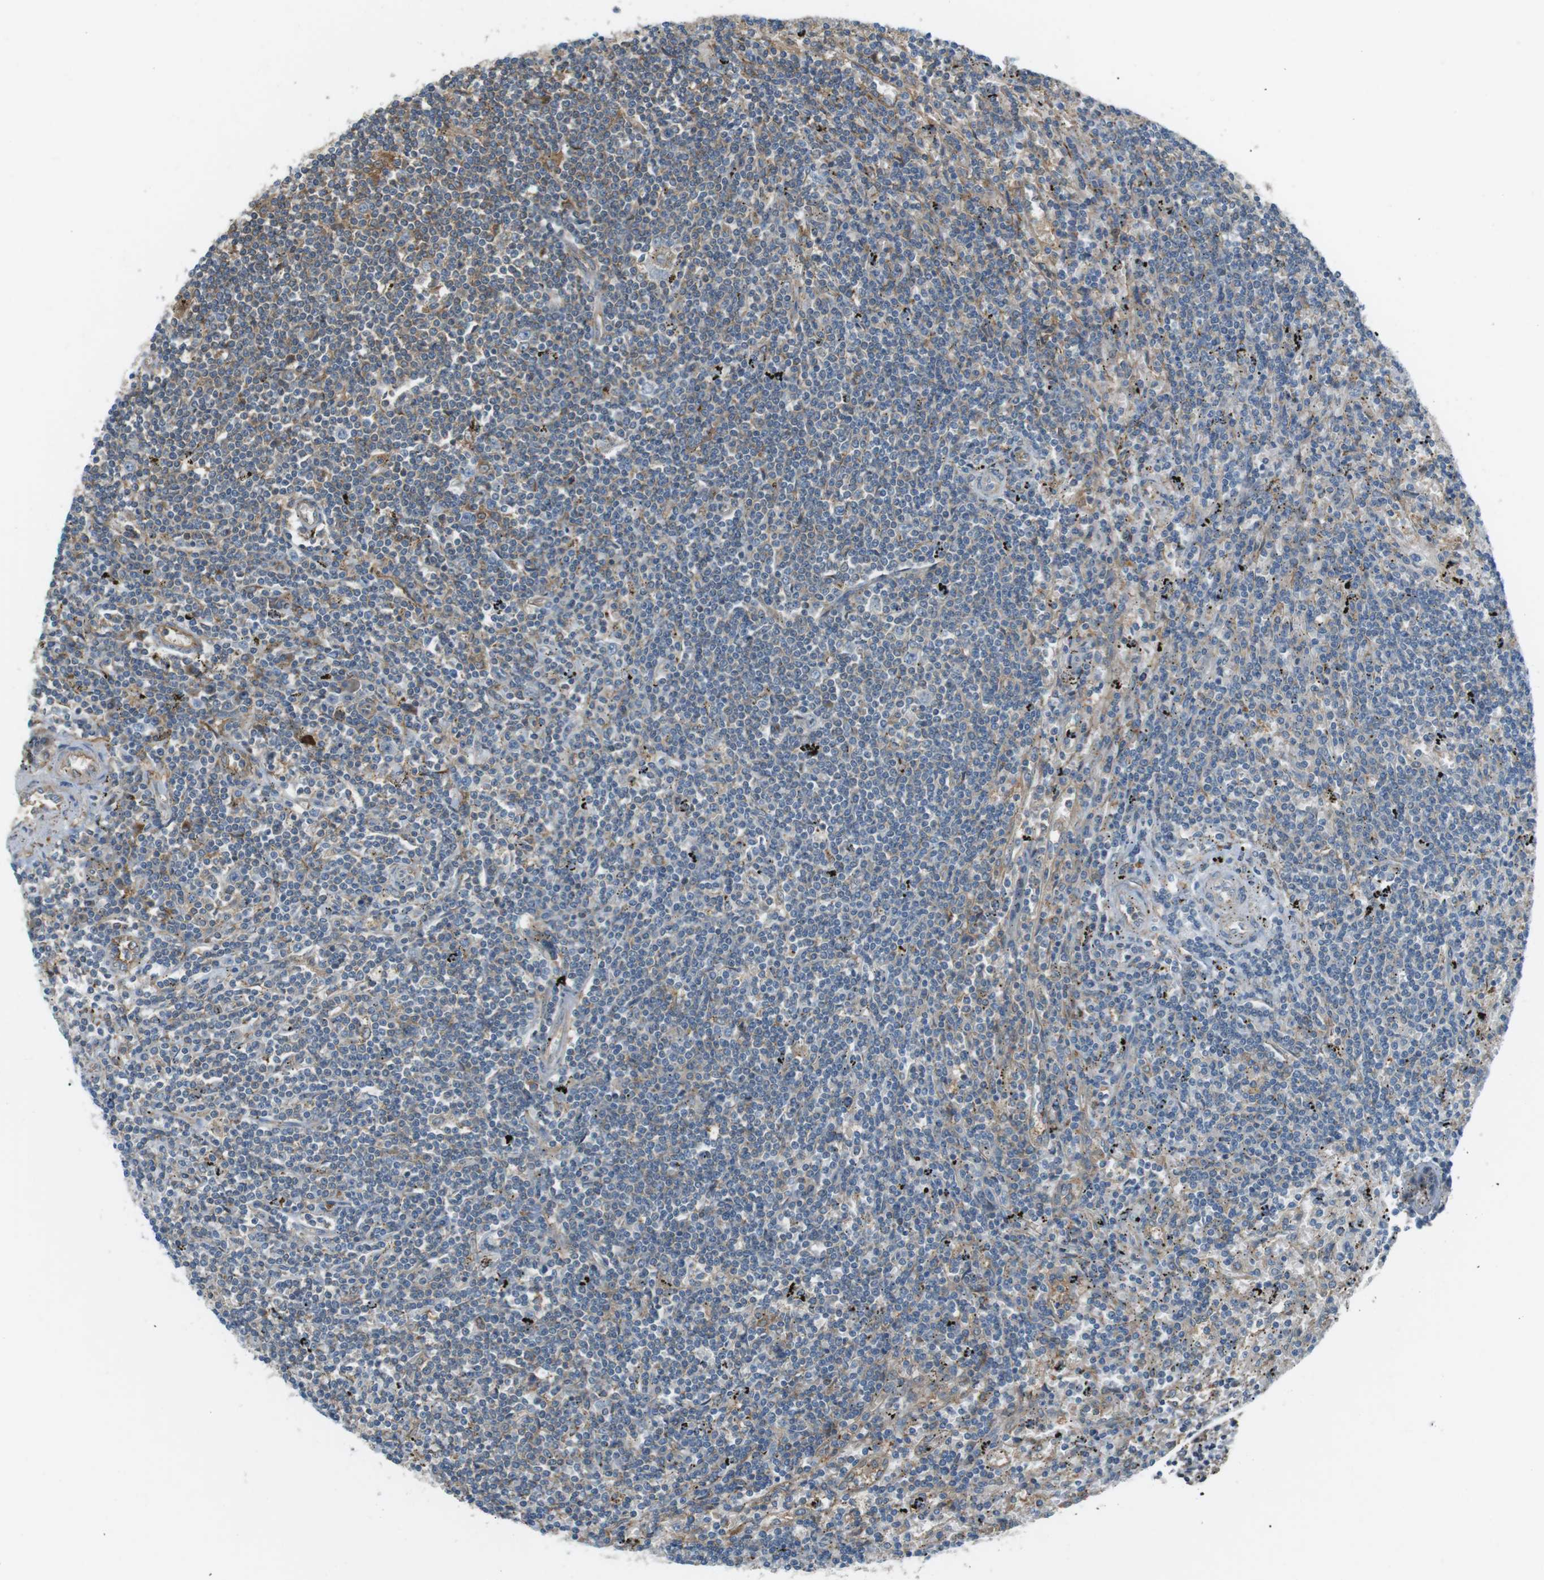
{"staining": {"intensity": "moderate", "quantity": "<25%", "location": "cytoplasmic/membranous"}, "tissue": "lymphoma", "cell_type": "Tumor cells", "image_type": "cancer", "snomed": [{"axis": "morphology", "description": "Malignant lymphoma, non-Hodgkin's type, Low grade"}, {"axis": "topography", "description": "Spleen"}], "caption": "Immunohistochemistry (IHC) micrograph of neoplastic tissue: malignant lymphoma, non-Hodgkin's type (low-grade) stained using immunohistochemistry (IHC) shows low levels of moderate protein expression localized specifically in the cytoplasmic/membranous of tumor cells, appearing as a cytoplasmic/membranous brown color.", "gene": "PEPD", "patient": {"sex": "male", "age": 76}}